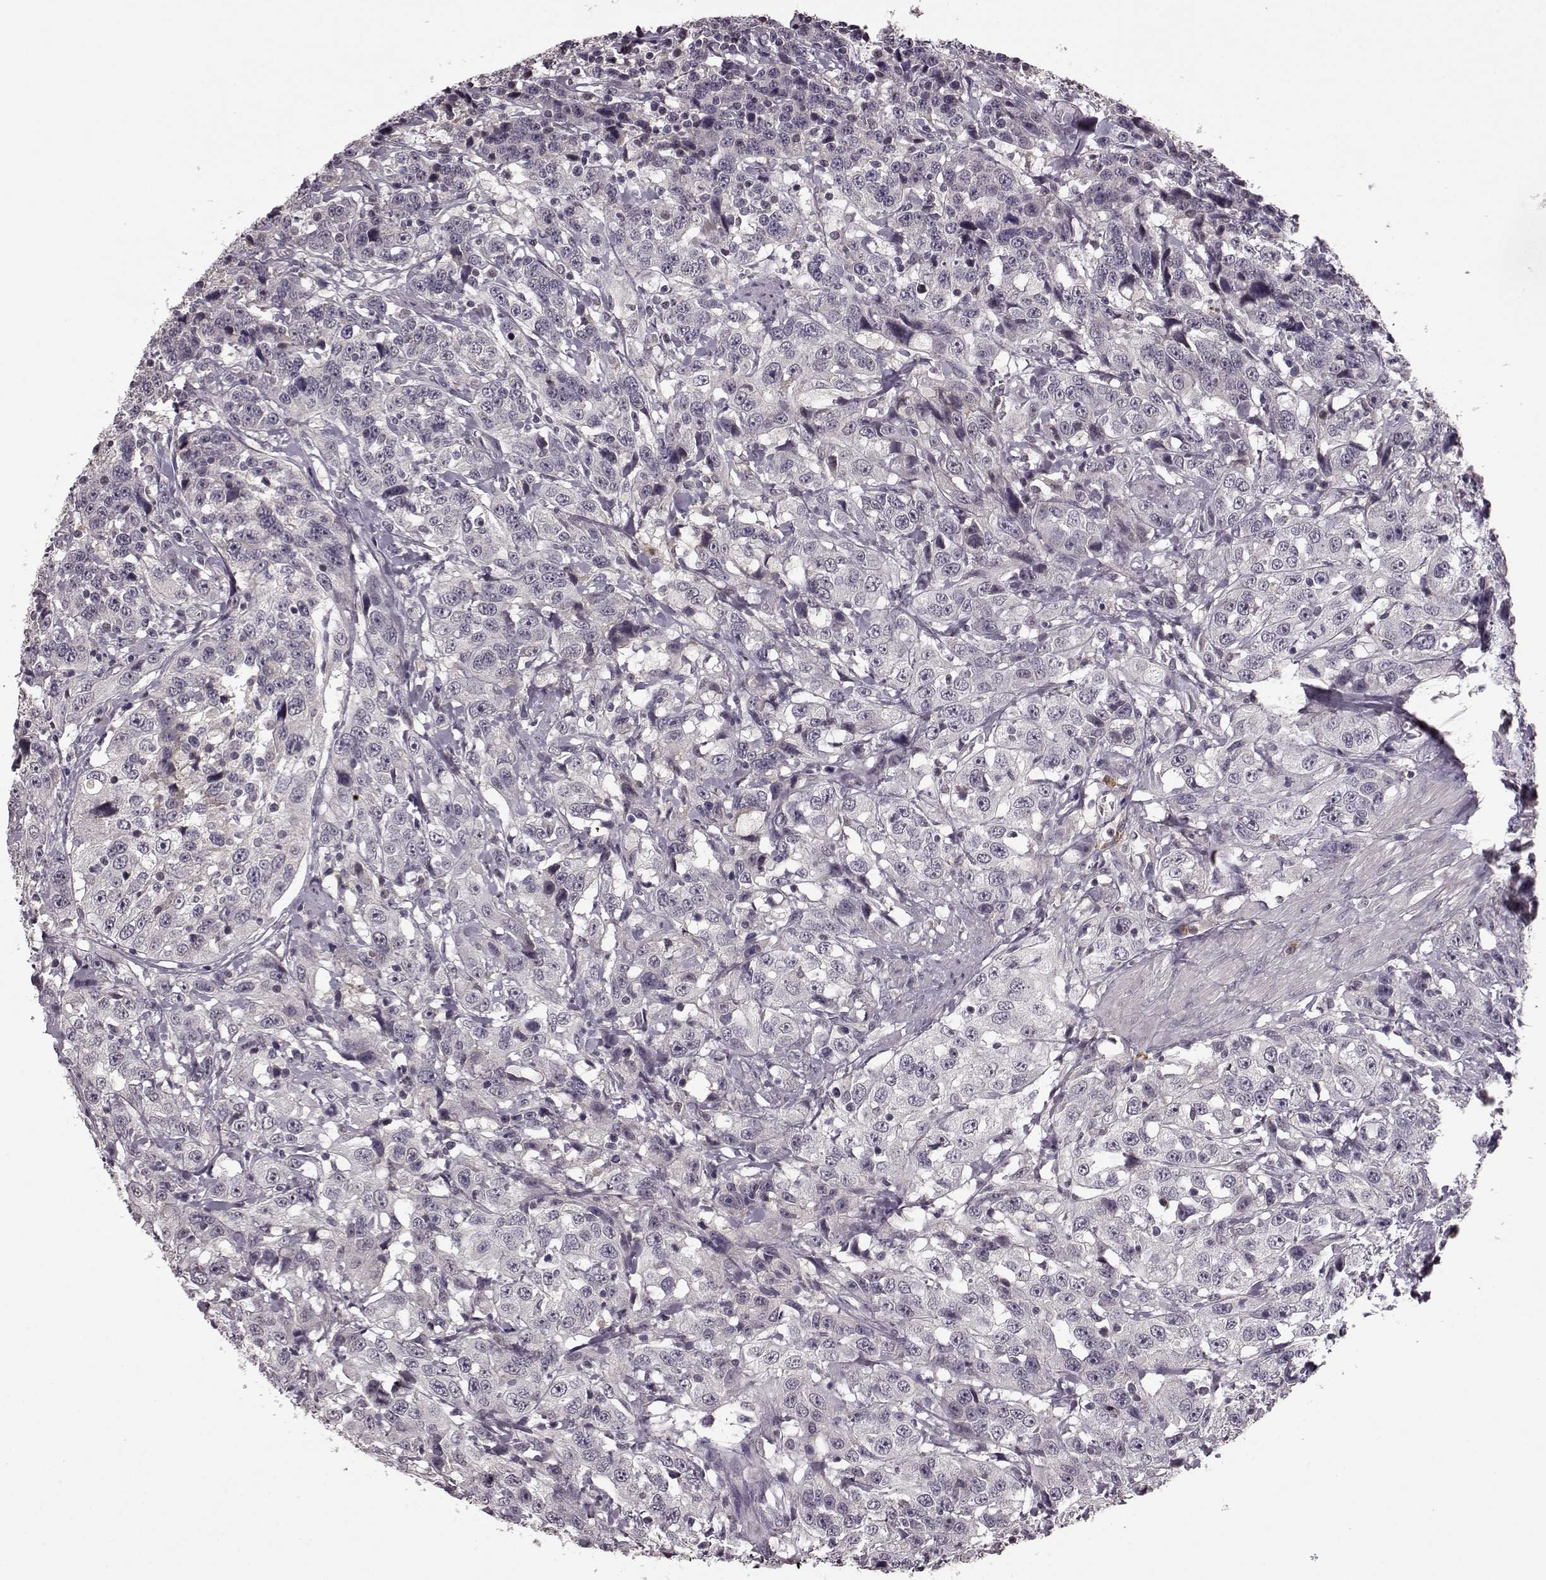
{"staining": {"intensity": "negative", "quantity": "none", "location": "none"}, "tissue": "urothelial cancer", "cell_type": "Tumor cells", "image_type": "cancer", "snomed": [{"axis": "morphology", "description": "Urothelial carcinoma, NOS"}, {"axis": "morphology", "description": "Urothelial carcinoma, High grade"}, {"axis": "topography", "description": "Urinary bladder"}], "caption": "This is a image of immunohistochemistry staining of urothelial cancer, which shows no positivity in tumor cells. Brightfield microscopy of immunohistochemistry (IHC) stained with DAB (3,3'-diaminobenzidine) (brown) and hematoxylin (blue), captured at high magnification.", "gene": "NRL", "patient": {"sex": "female", "age": 73}}